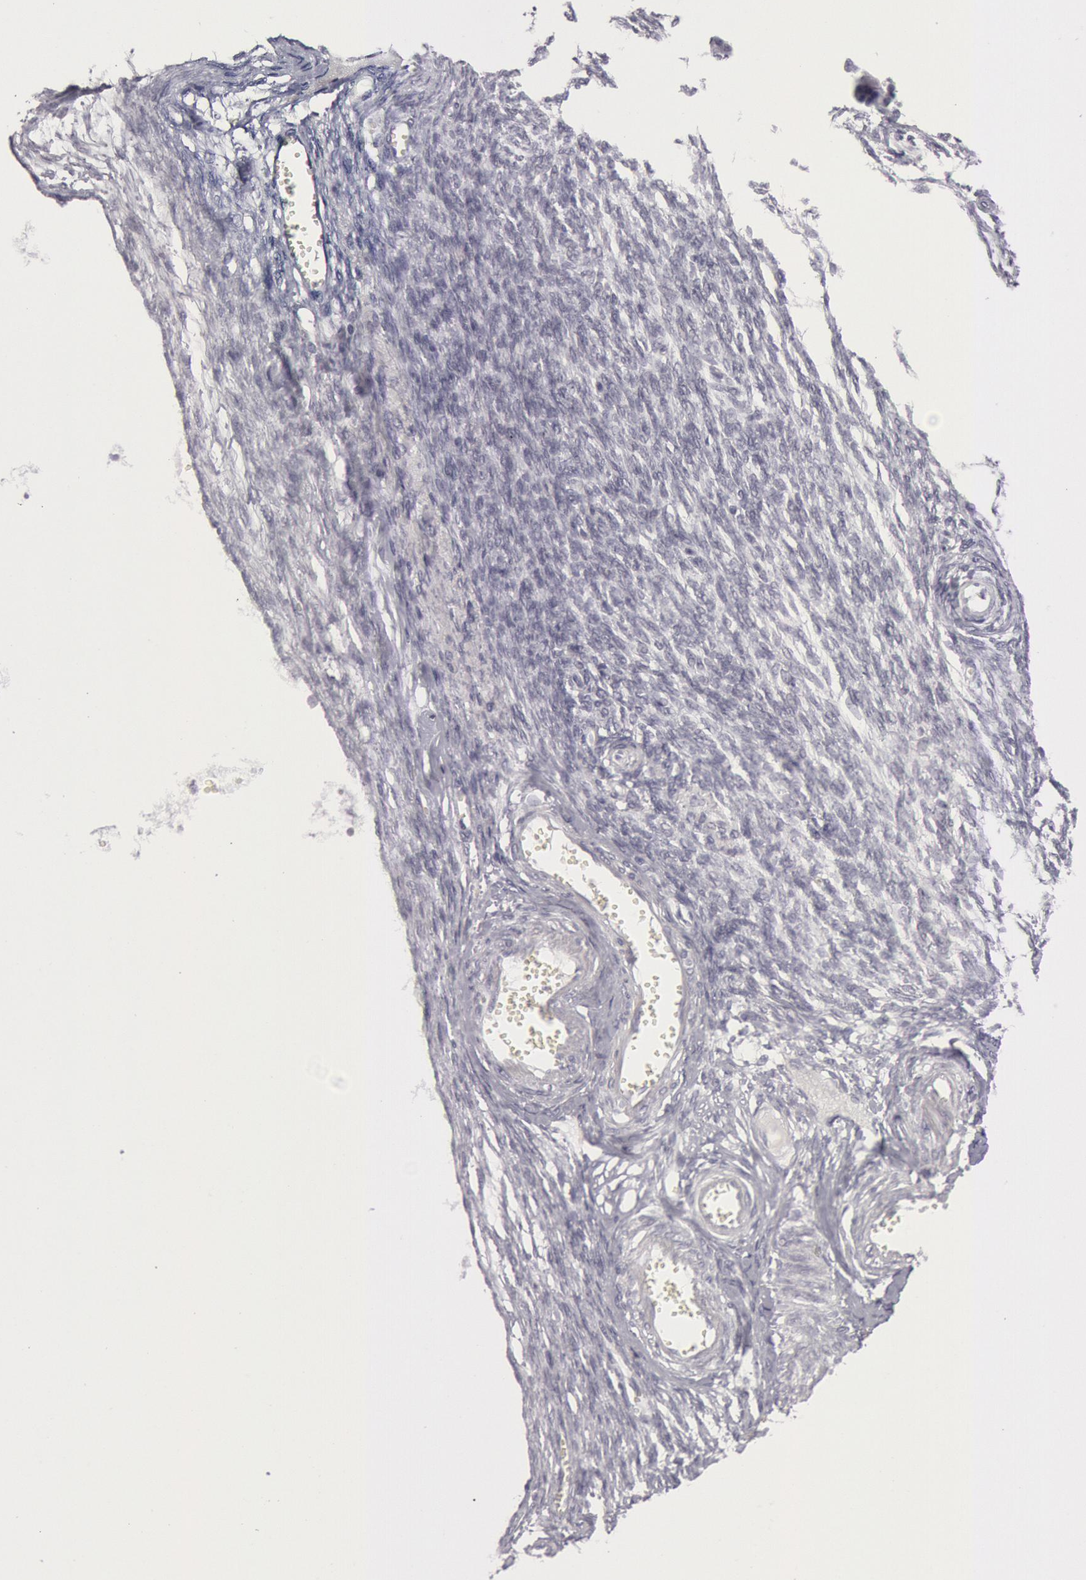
{"staining": {"intensity": "negative", "quantity": "none", "location": "none"}, "tissue": "ovarian cancer", "cell_type": "Tumor cells", "image_type": "cancer", "snomed": [{"axis": "morphology", "description": "Cystadenocarcinoma, mucinous, NOS"}, {"axis": "topography", "description": "Ovary"}], "caption": "Immunohistochemistry (IHC) histopathology image of human mucinous cystadenocarcinoma (ovarian) stained for a protein (brown), which demonstrates no positivity in tumor cells.", "gene": "KRT16", "patient": {"sex": "female", "age": 57}}